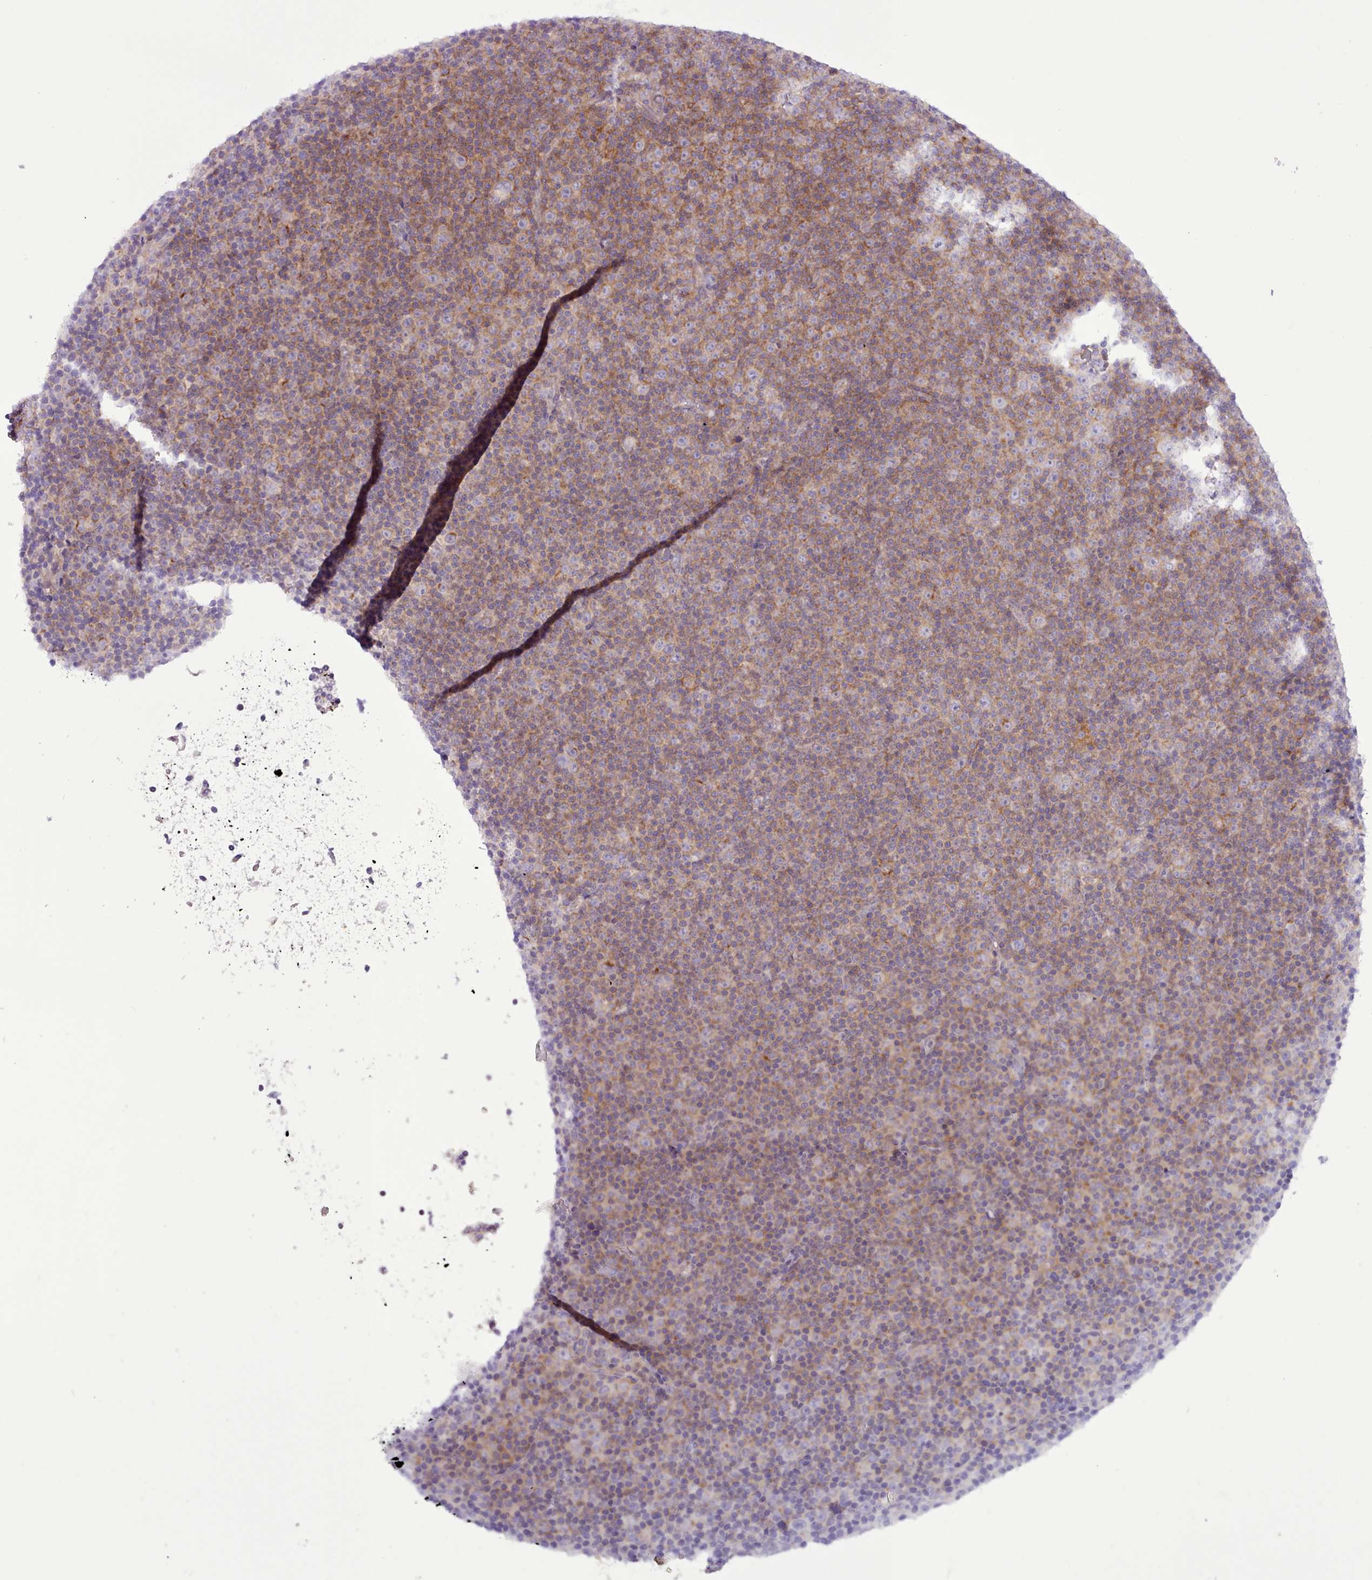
{"staining": {"intensity": "moderate", "quantity": "25%-75%", "location": "cytoplasmic/membranous"}, "tissue": "lymphoma", "cell_type": "Tumor cells", "image_type": "cancer", "snomed": [{"axis": "morphology", "description": "Malignant lymphoma, non-Hodgkin's type, Low grade"}, {"axis": "topography", "description": "Lymph node"}], "caption": "An image of lymphoma stained for a protein demonstrates moderate cytoplasmic/membranous brown staining in tumor cells.", "gene": "TENT4B", "patient": {"sex": "female", "age": 67}}